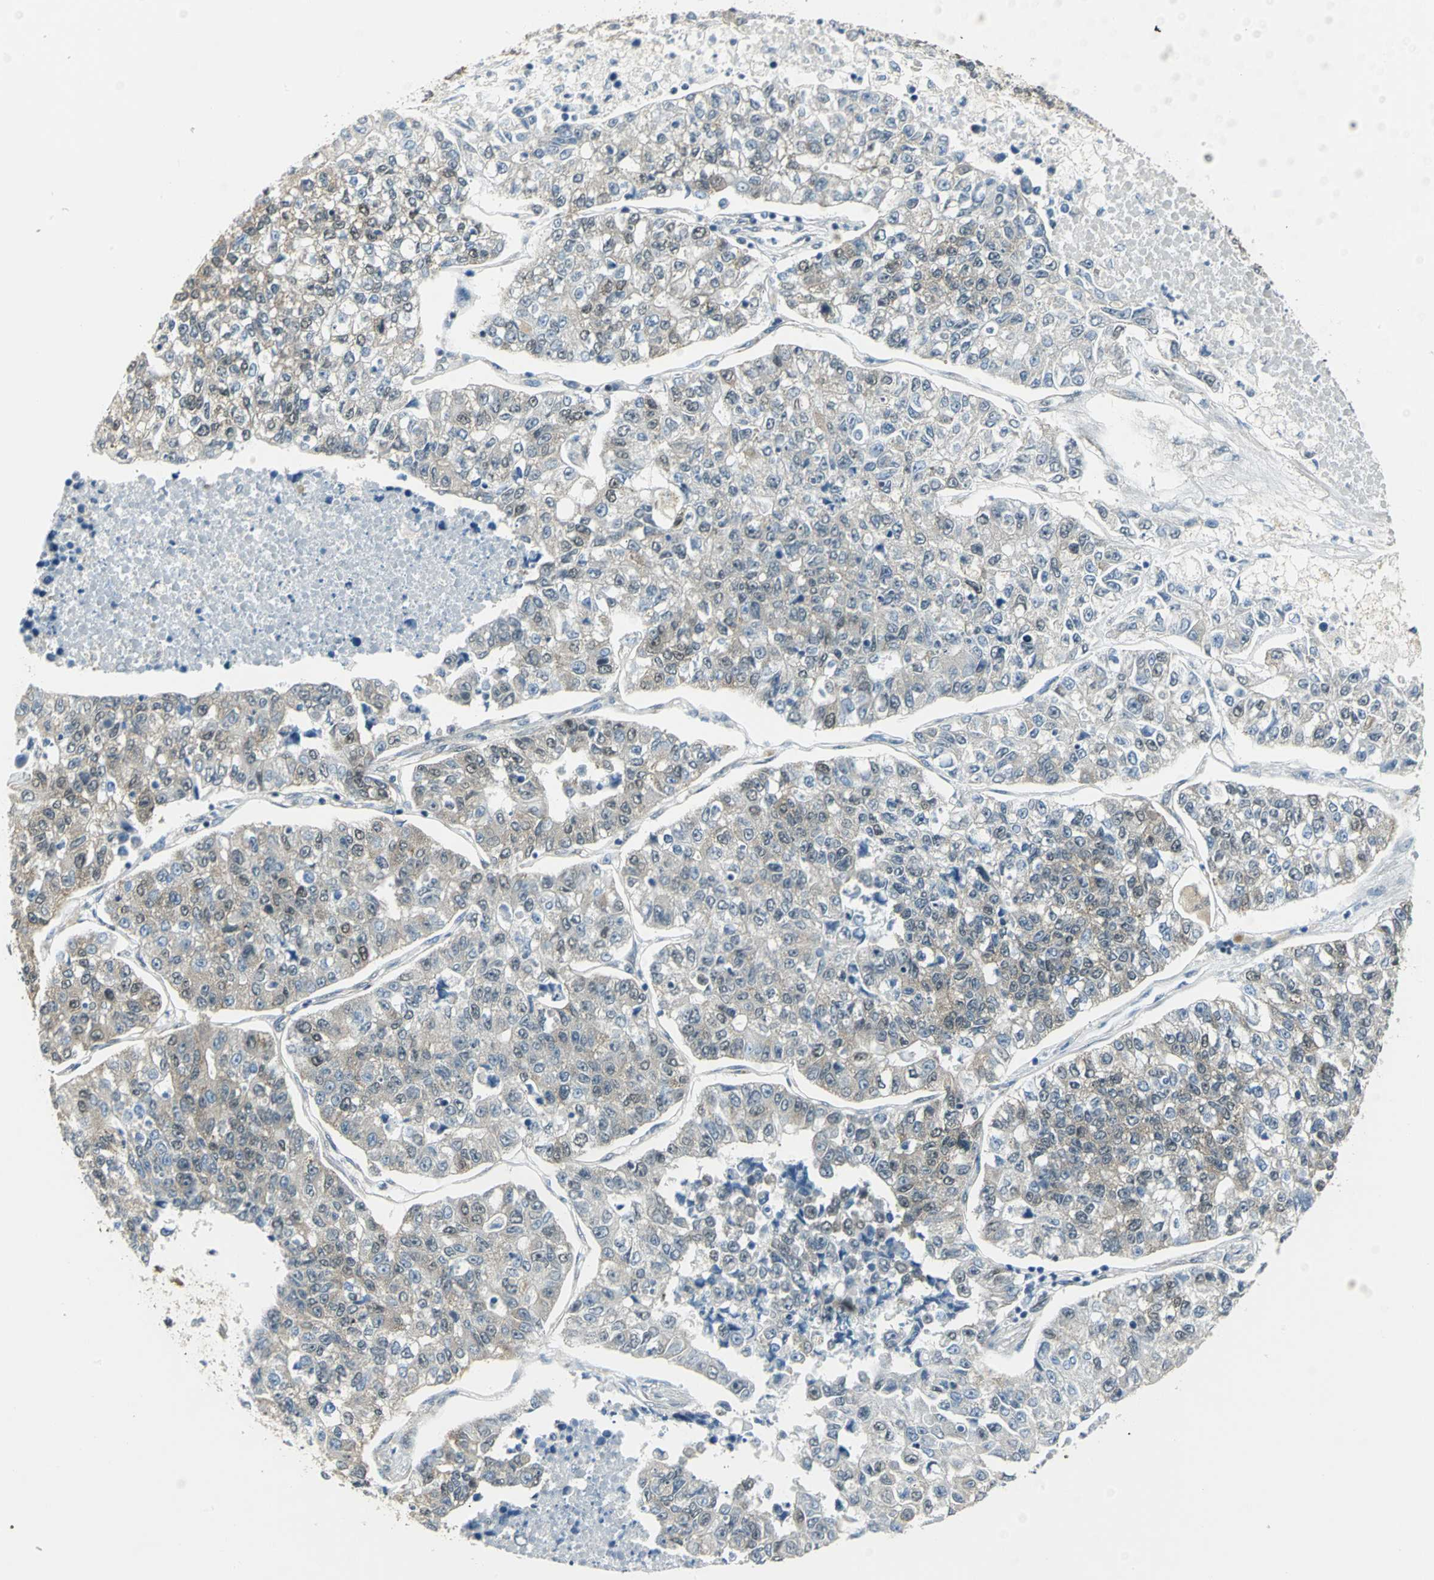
{"staining": {"intensity": "weak", "quantity": "25%-75%", "location": "cytoplasmic/membranous"}, "tissue": "lung cancer", "cell_type": "Tumor cells", "image_type": "cancer", "snomed": [{"axis": "morphology", "description": "Adenocarcinoma, NOS"}, {"axis": "topography", "description": "Lung"}], "caption": "Human lung cancer stained with a protein marker shows weak staining in tumor cells.", "gene": "DDX5", "patient": {"sex": "male", "age": 49}}